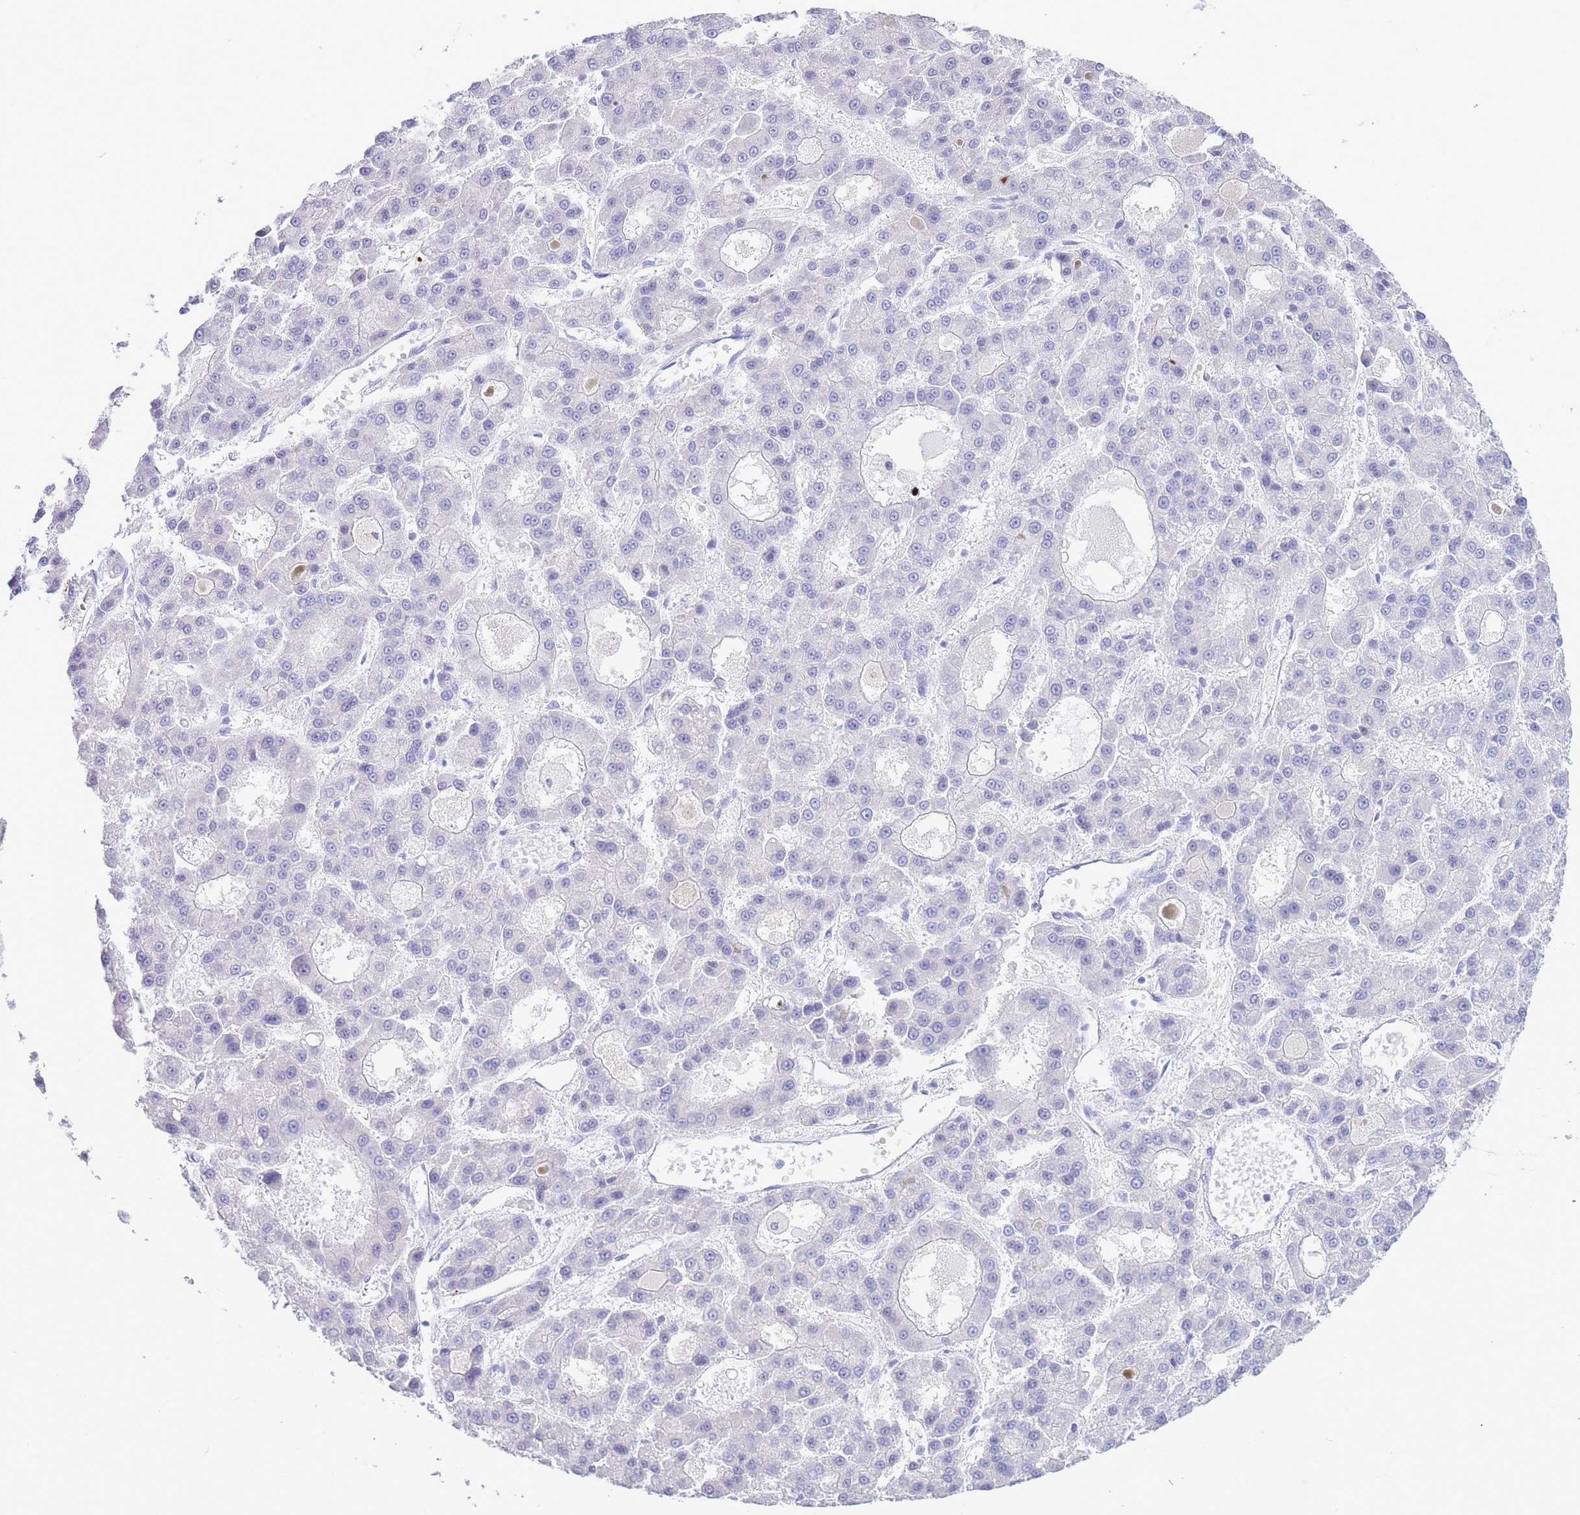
{"staining": {"intensity": "negative", "quantity": "none", "location": "none"}, "tissue": "liver cancer", "cell_type": "Tumor cells", "image_type": "cancer", "snomed": [{"axis": "morphology", "description": "Carcinoma, Hepatocellular, NOS"}, {"axis": "topography", "description": "Liver"}], "caption": "The photomicrograph exhibits no staining of tumor cells in hepatocellular carcinoma (liver).", "gene": "VWA8", "patient": {"sex": "male", "age": 70}}